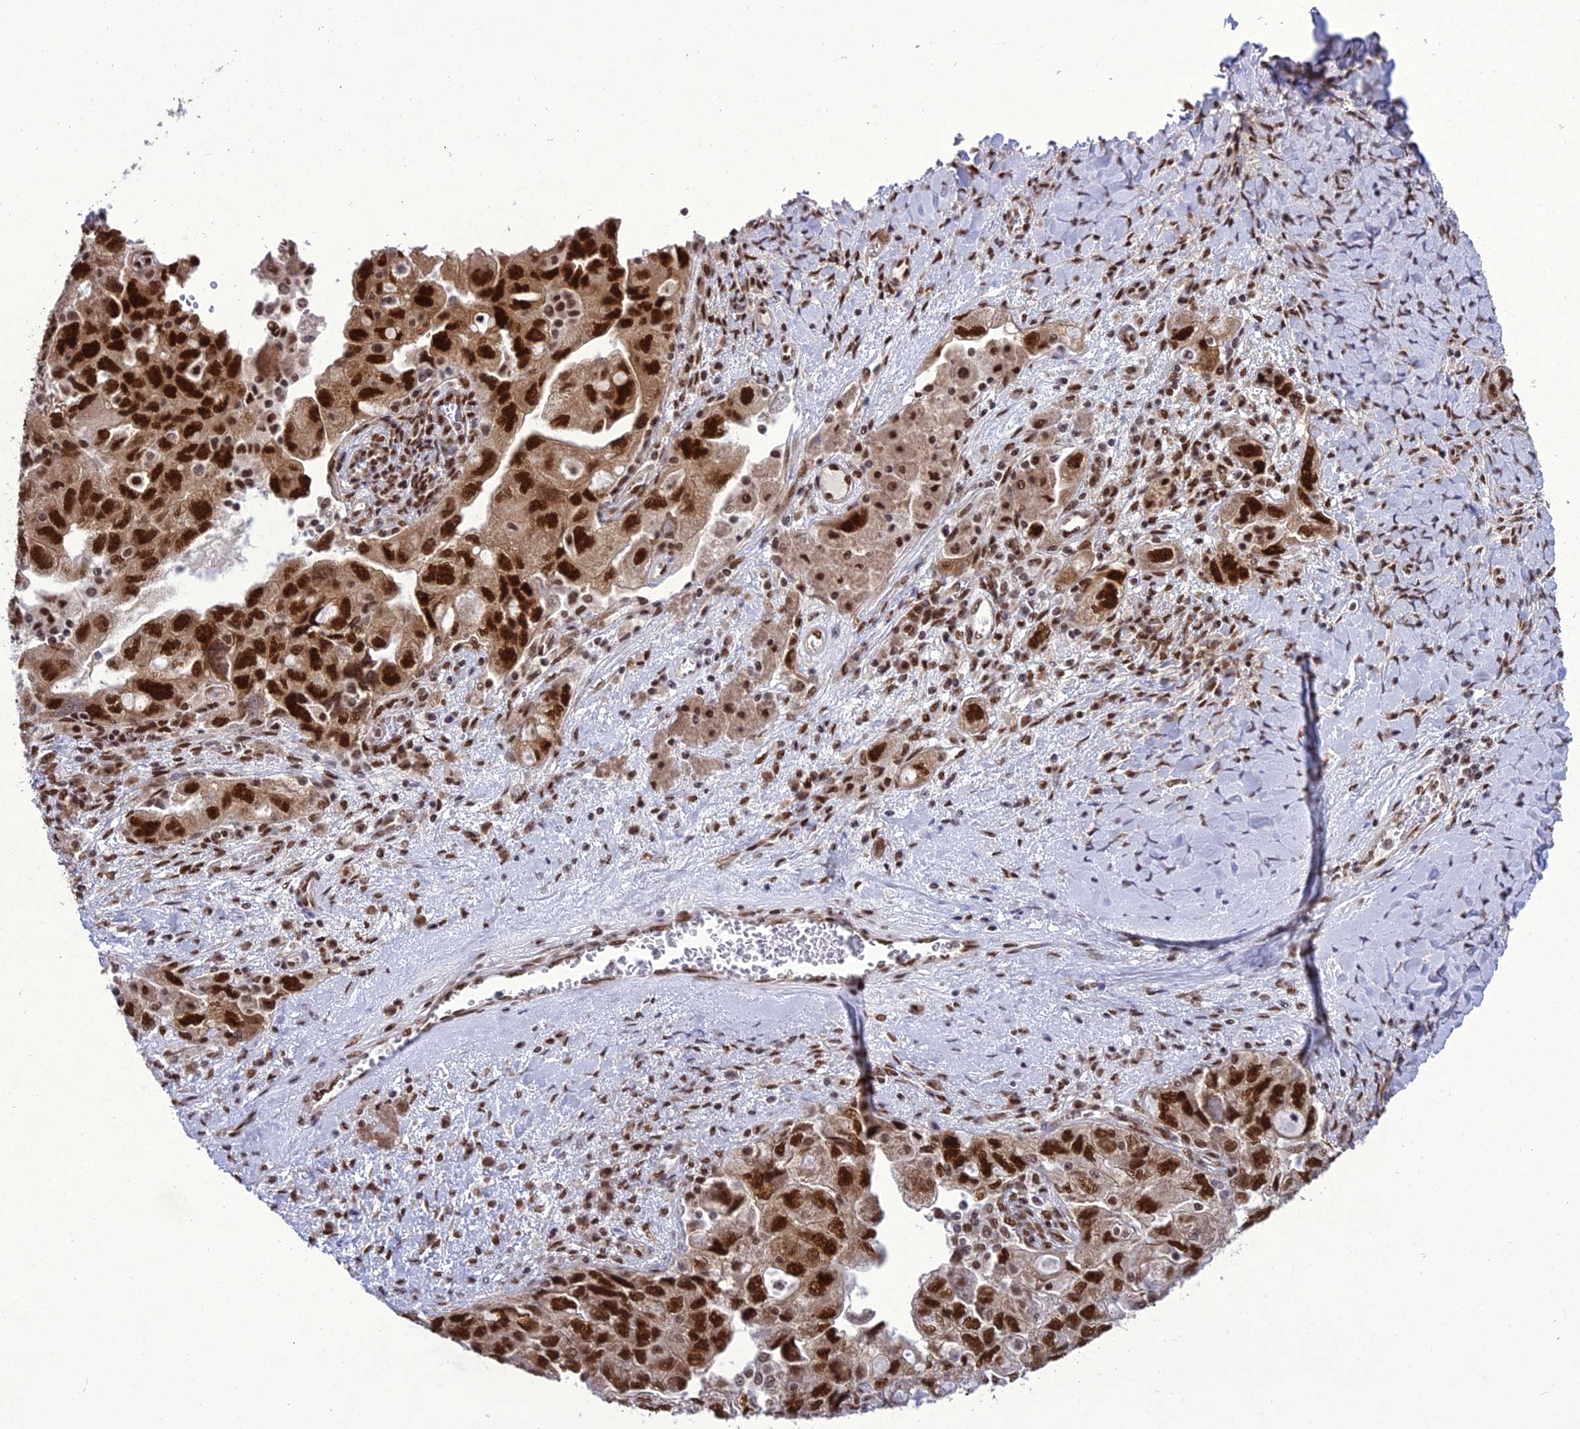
{"staining": {"intensity": "strong", "quantity": ">75%", "location": "nuclear"}, "tissue": "ovarian cancer", "cell_type": "Tumor cells", "image_type": "cancer", "snomed": [{"axis": "morphology", "description": "Carcinoma, NOS"}, {"axis": "morphology", "description": "Cystadenocarcinoma, serous, NOS"}, {"axis": "topography", "description": "Ovary"}], "caption": "Protein expression analysis of ovarian cancer exhibits strong nuclear staining in about >75% of tumor cells.", "gene": "DDX1", "patient": {"sex": "female", "age": 69}}